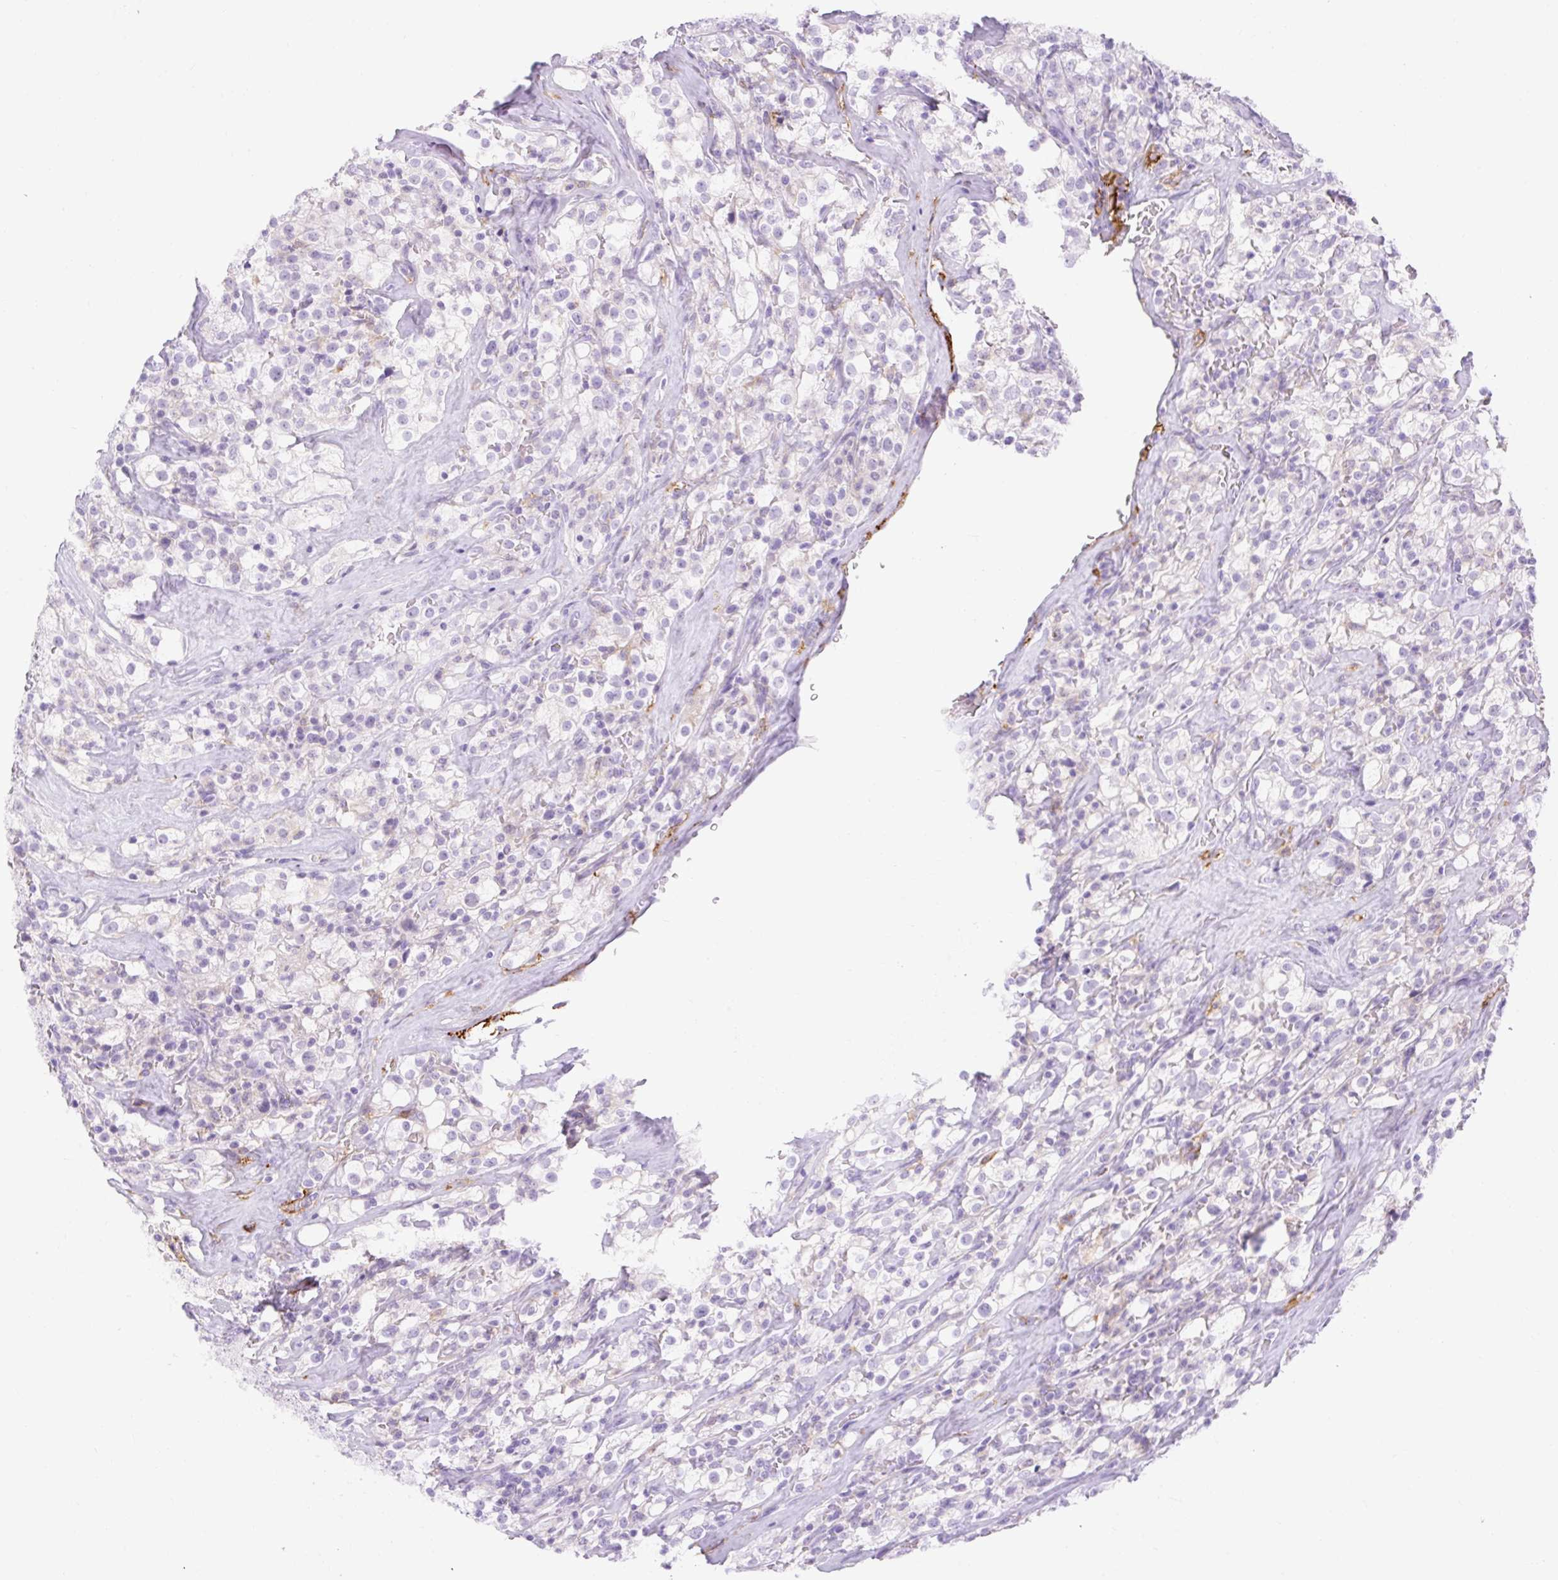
{"staining": {"intensity": "negative", "quantity": "none", "location": "none"}, "tissue": "renal cancer", "cell_type": "Tumor cells", "image_type": "cancer", "snomed": [{"axis": "morphology", "description": "Adenocarcinoma, NOS"}, {"axis": "topography", "description": "Kidney"}], "caption": "DAB (3,3'-diaminobenzidine) immunohistochemical staining of adenocarcinoma (renal) shows no significant expression in tumor cells.", "gene": "SIGLEC1", "patient": {"sex": "female", "age": 74}}